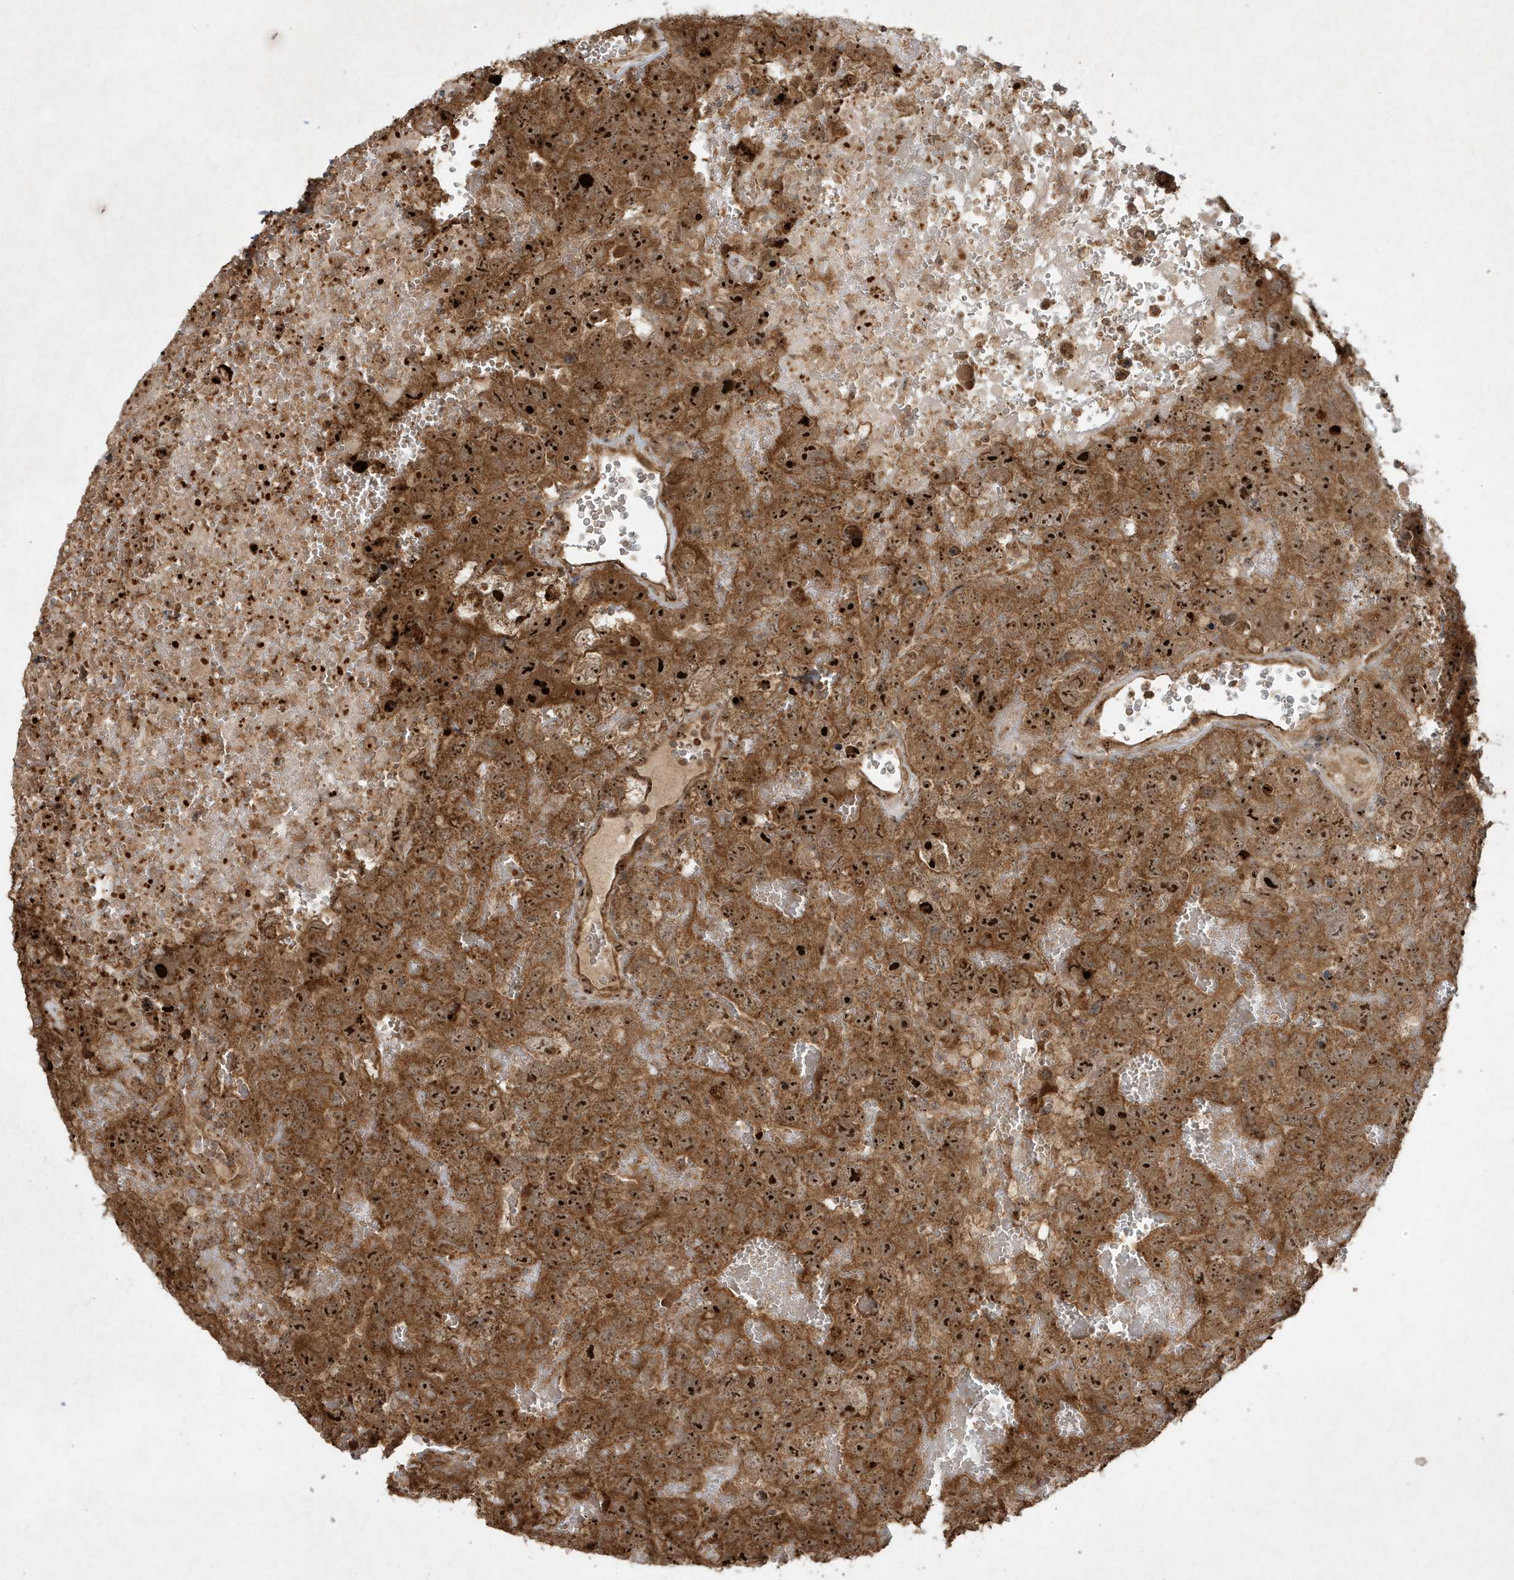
{"staining": {"intensity": "strong", "quantity": ">75%", "location": "cytoplasmic/membranous,nuclear"}, "tissue": "testis cancer", "cell_type": "Tumor cells", "image_type": "cancer", "snomed": [{"axis": "morphology", "description": "Carcinoma, Embryonal, NOS"}, {"axis": "topography", "description": "Testis"}], "caption": "Immunohistochemistry of human embryonal carcinoma (testis) shows high levels of strong cytoplasmic/membranous and nuclear expression in approximately >75% of tumor cells. The staining was performed using DAB to visualize the protein expression in brown, while the nuclei were stained in blue with hematoxylin (Magnification: 20x).", "gene": "ABCB9", "patient": {"sex": "male", "age": 45}}